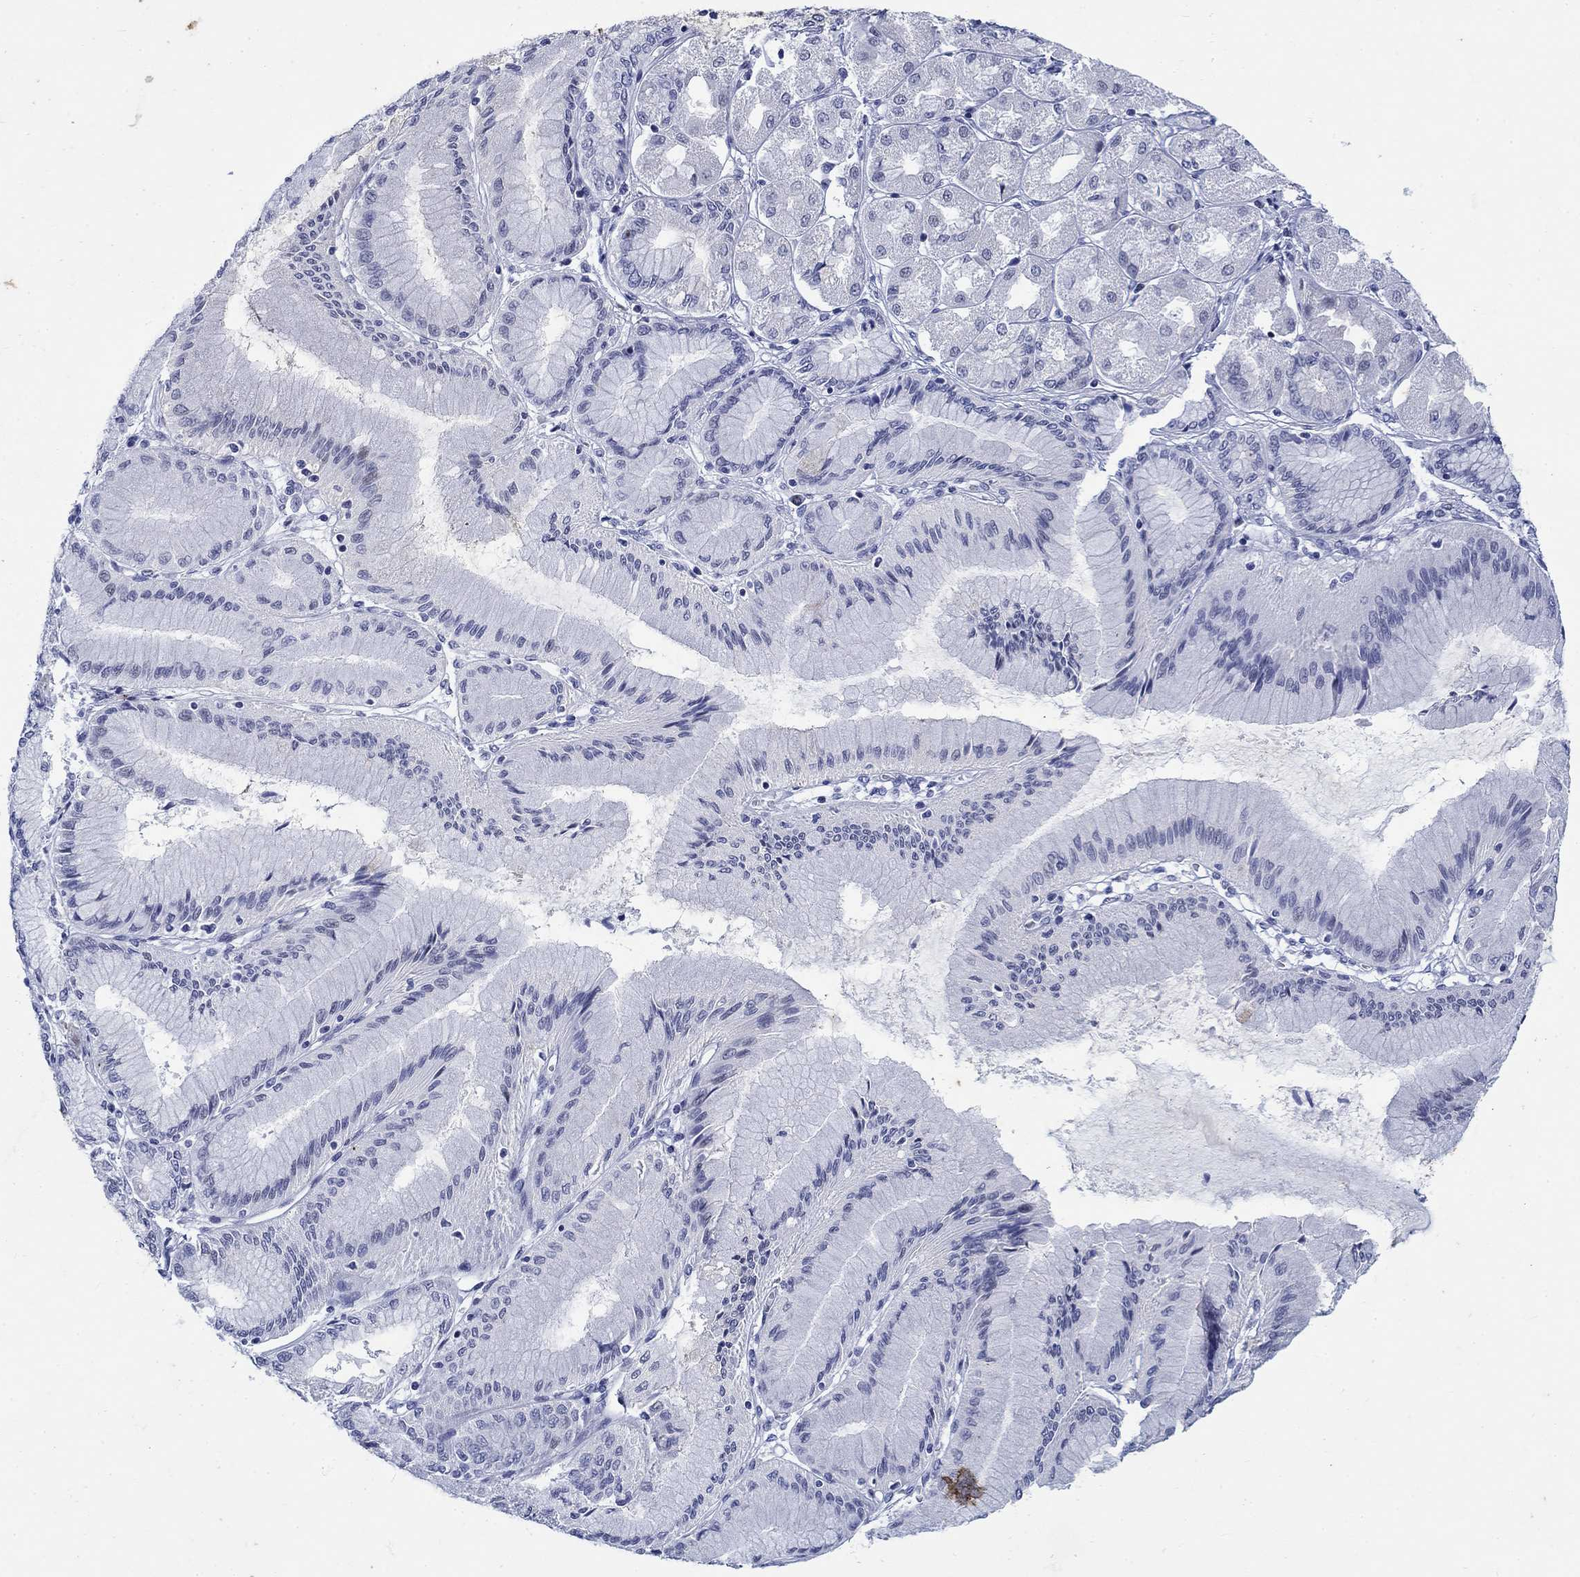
{"staining": {"intensity": "negative", "quantity": "none", "location": "none"}, "tissue": "stomach cancer", "cell_type": "Tumor cells", "image_type": "cancer", "snomed": [{"axis": "morphology", "description": "Normal tissue, NOS"}, {"axis": "morphology", "description": "Adenocarcinoma, NOS"}, {"axis": "morphology", "description": "Adenocarcinoma, High grade"}, {"axis": "topography", "description": "Stomach, upper"}, {"axis": "topography", "description": "Stomach"}], "caption": "DAB immunohistochemical staining of human stomach cancer displays no significant staining in tumor cells. Nuclei are stained in blue.", "gene": "KRT76", "patient": {"sex": "female", "age": 65}}